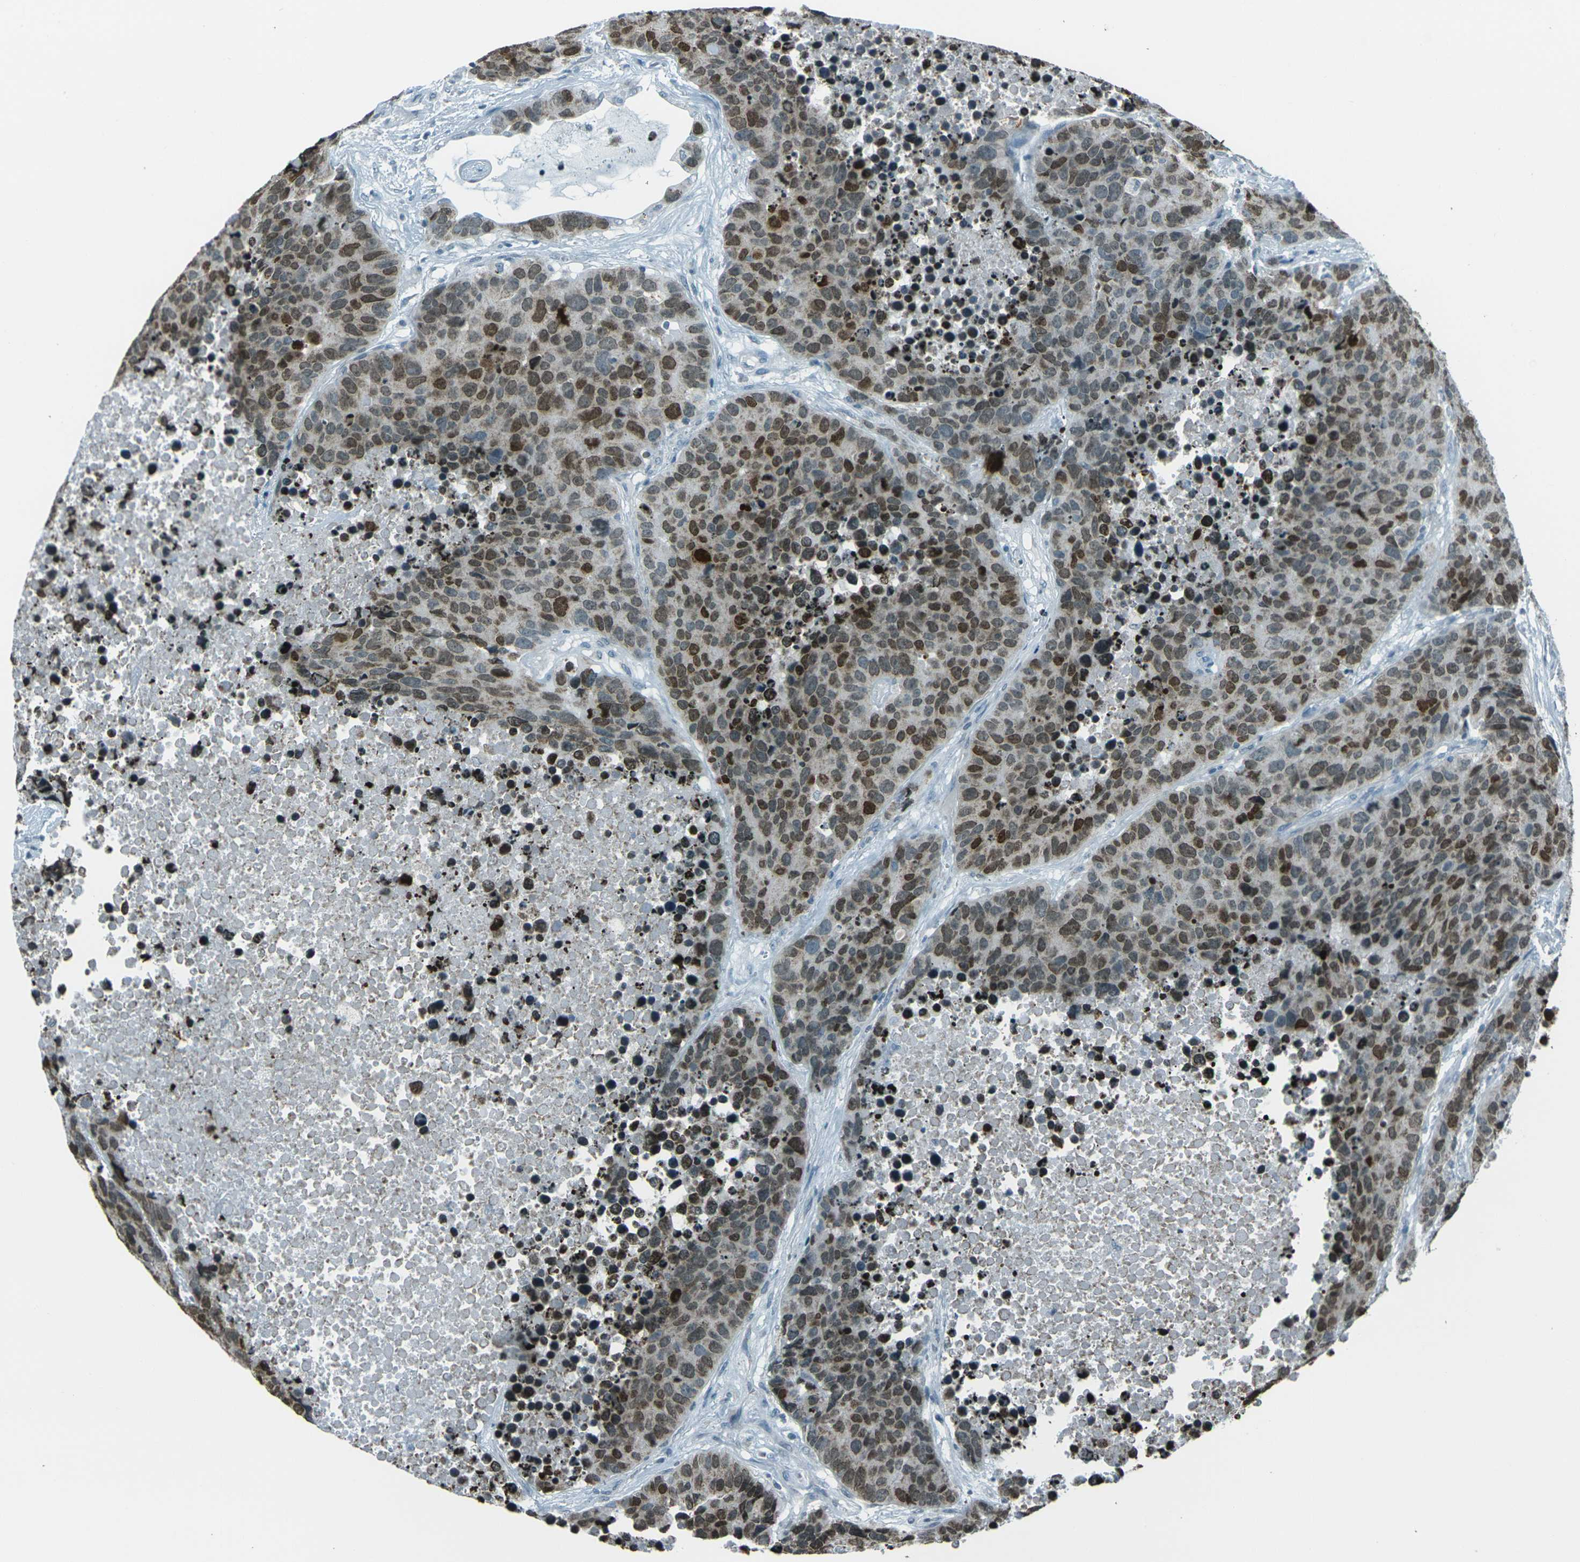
{"staining": {"intensity": "moderate", "quantity": ">75%", "location": "nuclear"}, "tissue": "carcinoid", "cell_type": "Tumor cells", "image_type": "cancer", "snomed": [{"axis": "morphology", "description": "Carcinoid, malignant, NOS"}, {"axis": "topography", "description": "Lung"}], "caption": "Immunohistochemistry (IHC) histopathology image of carcinoid stained for a protein (brown), which exhibits medium levels of moderate nuclear expression in about >75% of tumor cells.", "gene": "H2BC1", "patient": {"sex": "male", "age": 60}}